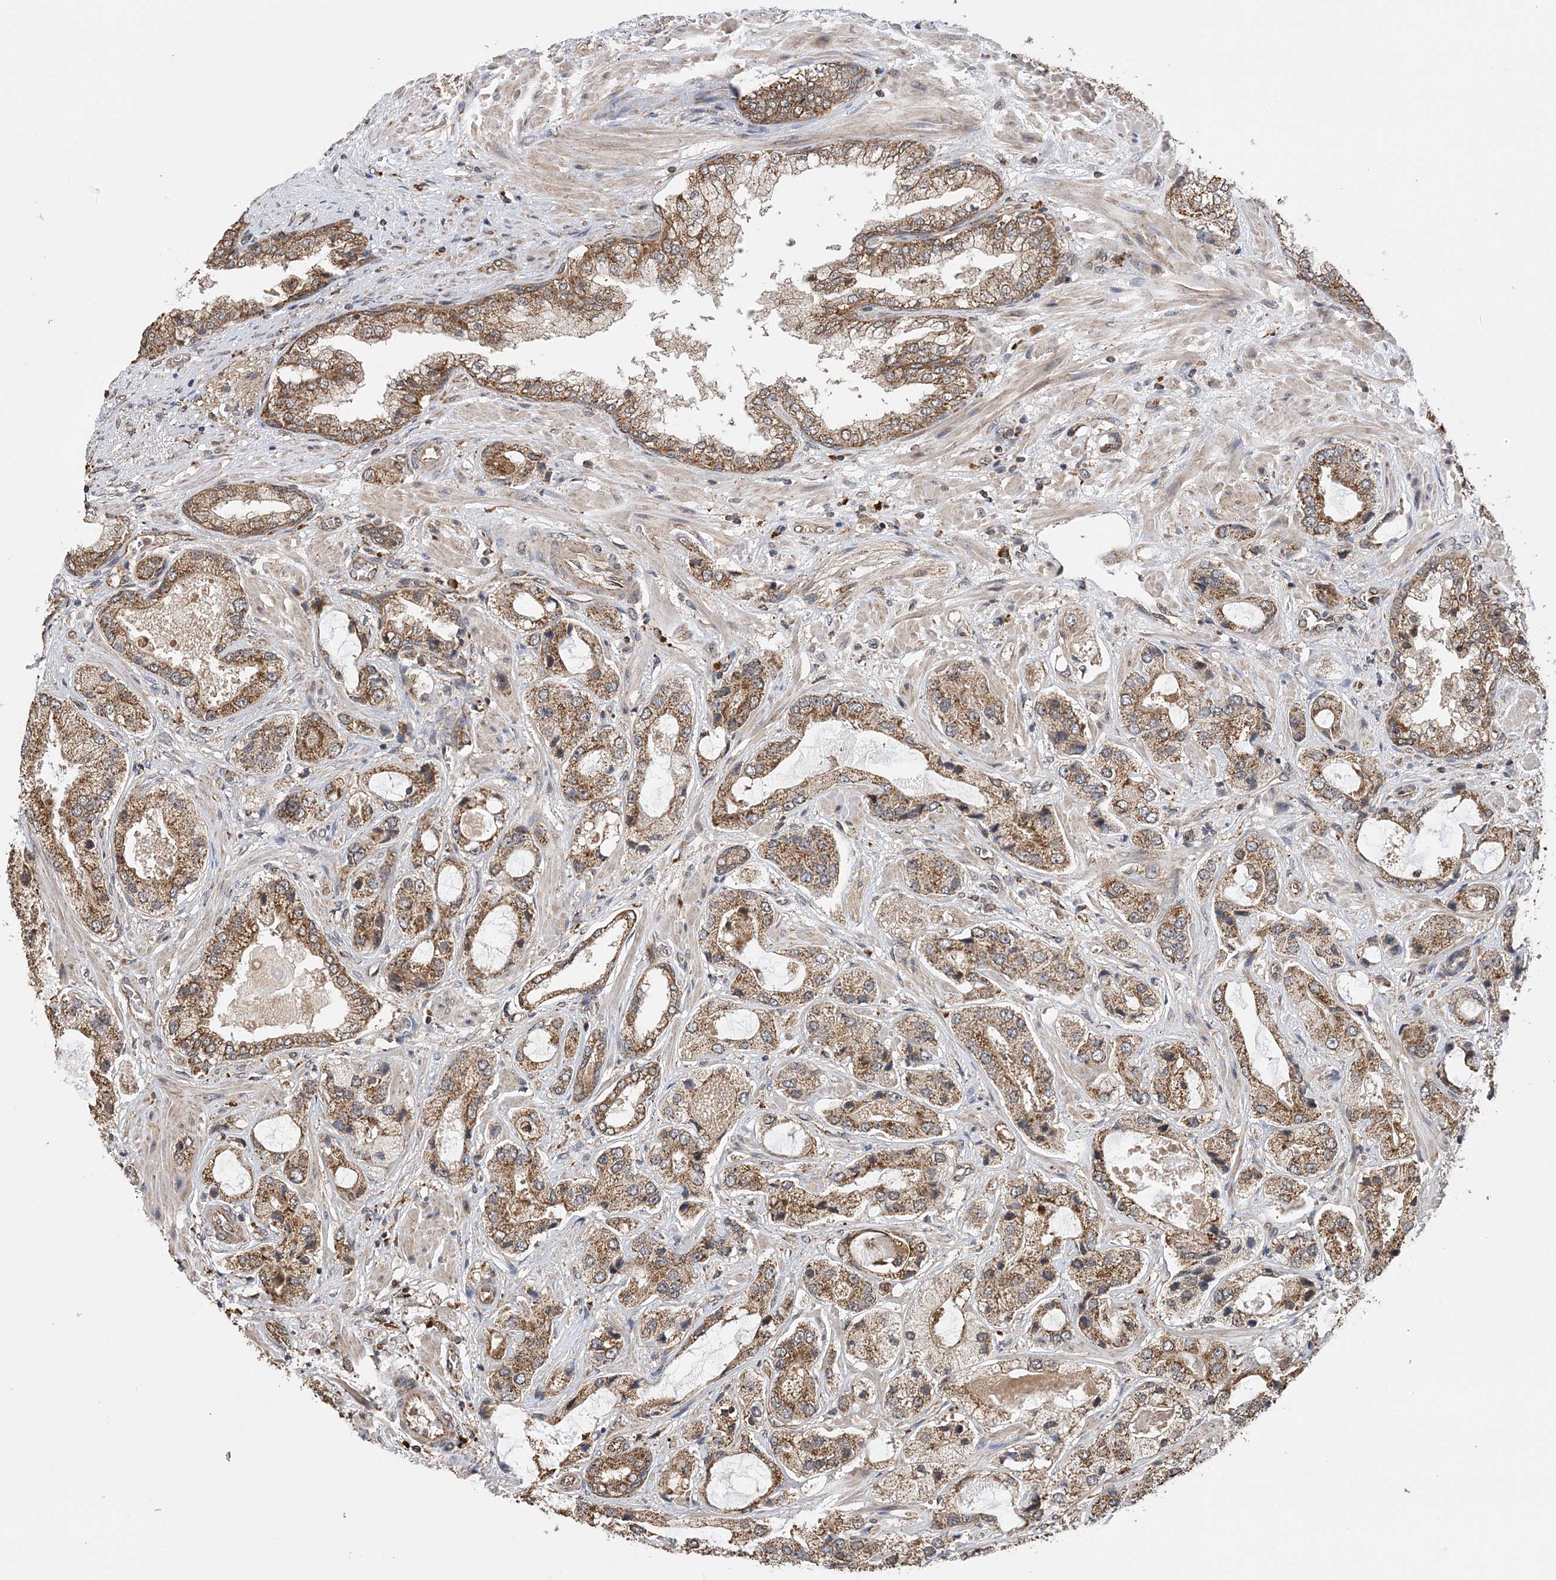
{"staining": {"intensity": "moderate", "quantity": ">75%", "location": "cytoplasmic/membranous"}, "tissue": "prostate cancer", "cell_type": "Tumor cells", "image_type": "cancer", "snomed": [{"axis": "morphology", "description": "Normal tissue, NOS"}, {"axis": "morphology", "description": "Adenocarcinoma, High grade"}, {"axis": "topography", "description": "Prostate"}, {"axis": "topography", "description": "Peripheral nerve tissue"}], "caption": "The photomicrograph demonstrates a brown stain indicating the presence of a protein in the cytoplasmic/membranous of tumor cells in high-grade adenocarcinoma (prostate).", "gene": "PCBP1", "patient": {"sex": "male", "age": 59}}